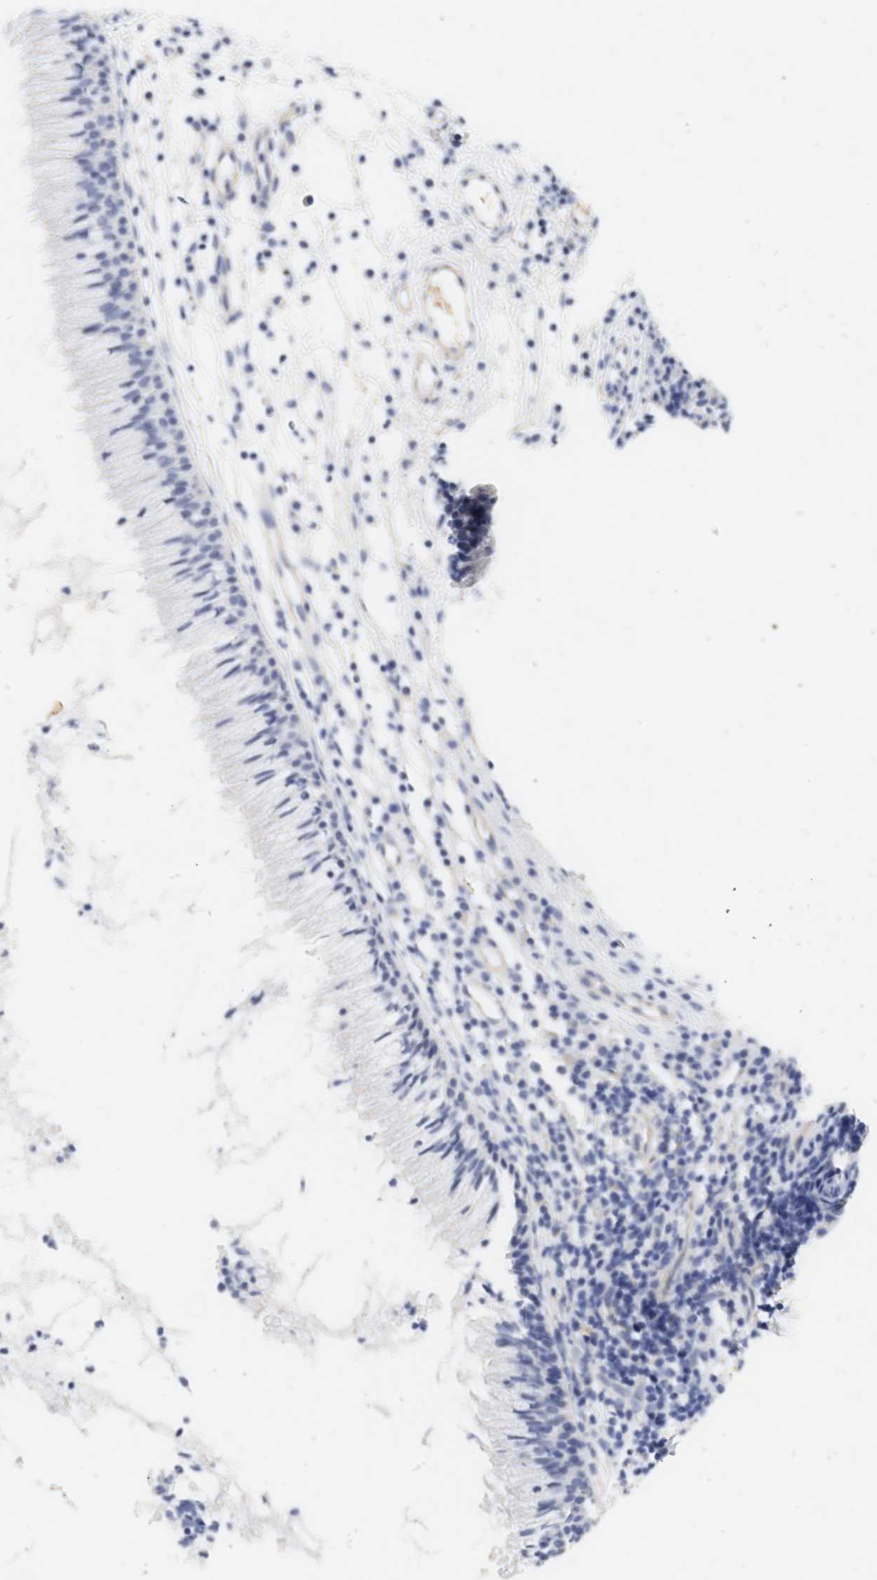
{"staining": {"intensity": "negative", "quantity": "none", "location": "none"}, "tissue": "nasopharynx", "cell_type": "Respiratory epithelial cells", "image_type": "normal", "snomed": [{"axis": "morphology", "description": "Normal tissue, NOS"}, {"axis": "topography", "description": "Nasopharynx"}], "caption": "Human nasopharynx stained for a protein using IHC reveals no expression in respiratory epithelial cells.", "gene": "SPATA3", "patient": {"sex": "male", "age": 21}}